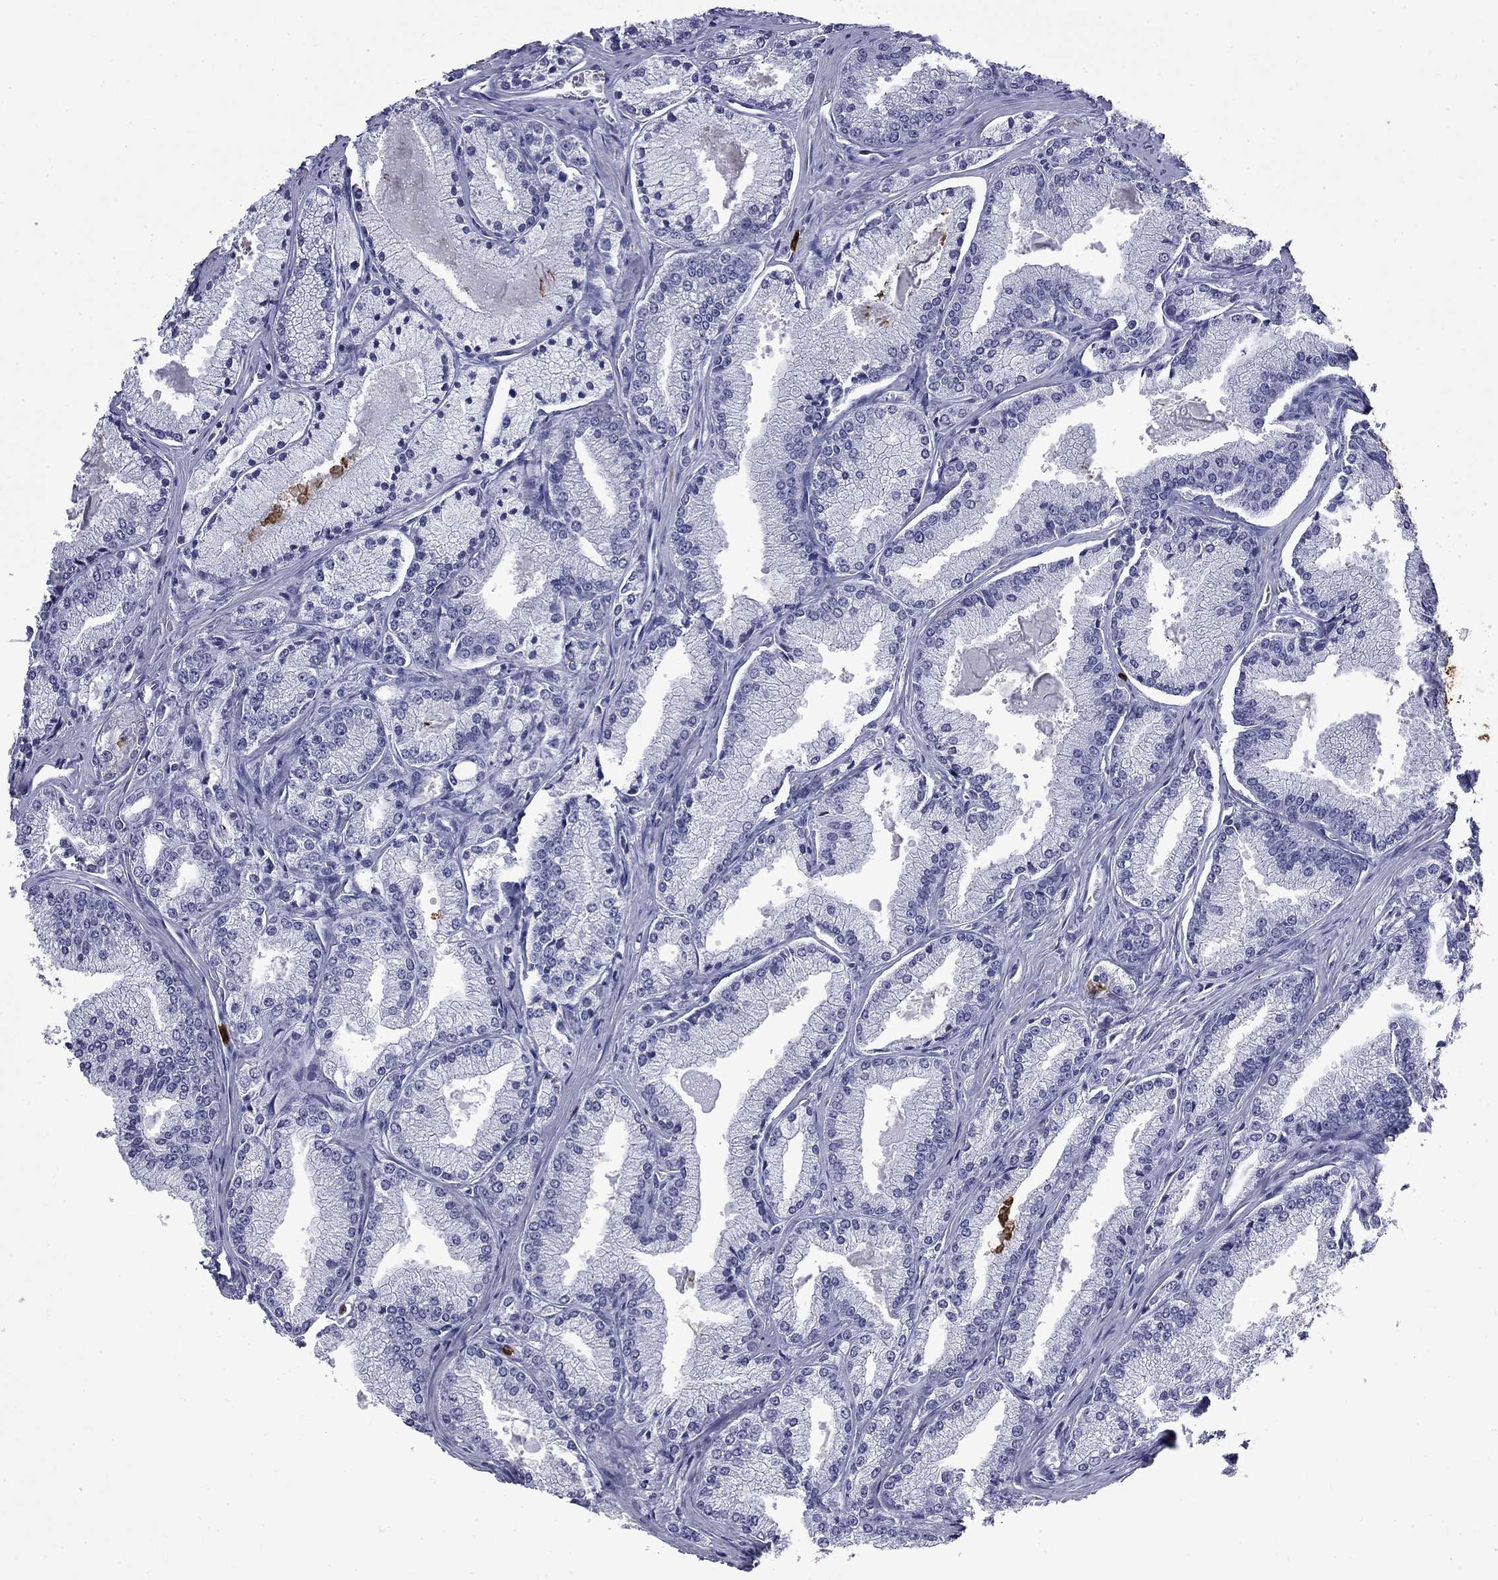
{"staining": {"intensity": "negative", "quantity": "none", "location": "none"}, "tissue": "prostate cancer", "cell_type": "Tumor cells", "image_type": "cancer", "snomed": [{"axis": "morphology", "description": "Adenocarcinoma, NOS"}, {"axis": "morphology", "description": "Adenocarcinoma, High grade"}, {"axis": "topography", "description": "Prostate"}], "caption": "Histopathology image shows no significant protein expression in tumor cells of prostate adenocarcinoma (high-grade). The staining was performed using DAB to visualize the protein expression in brown, while the nuclei were stained in blue with hematoxylin (Magnification: 20x).", "gene": "TRIM29", "patient": {"sex": "male", "age": 70}}